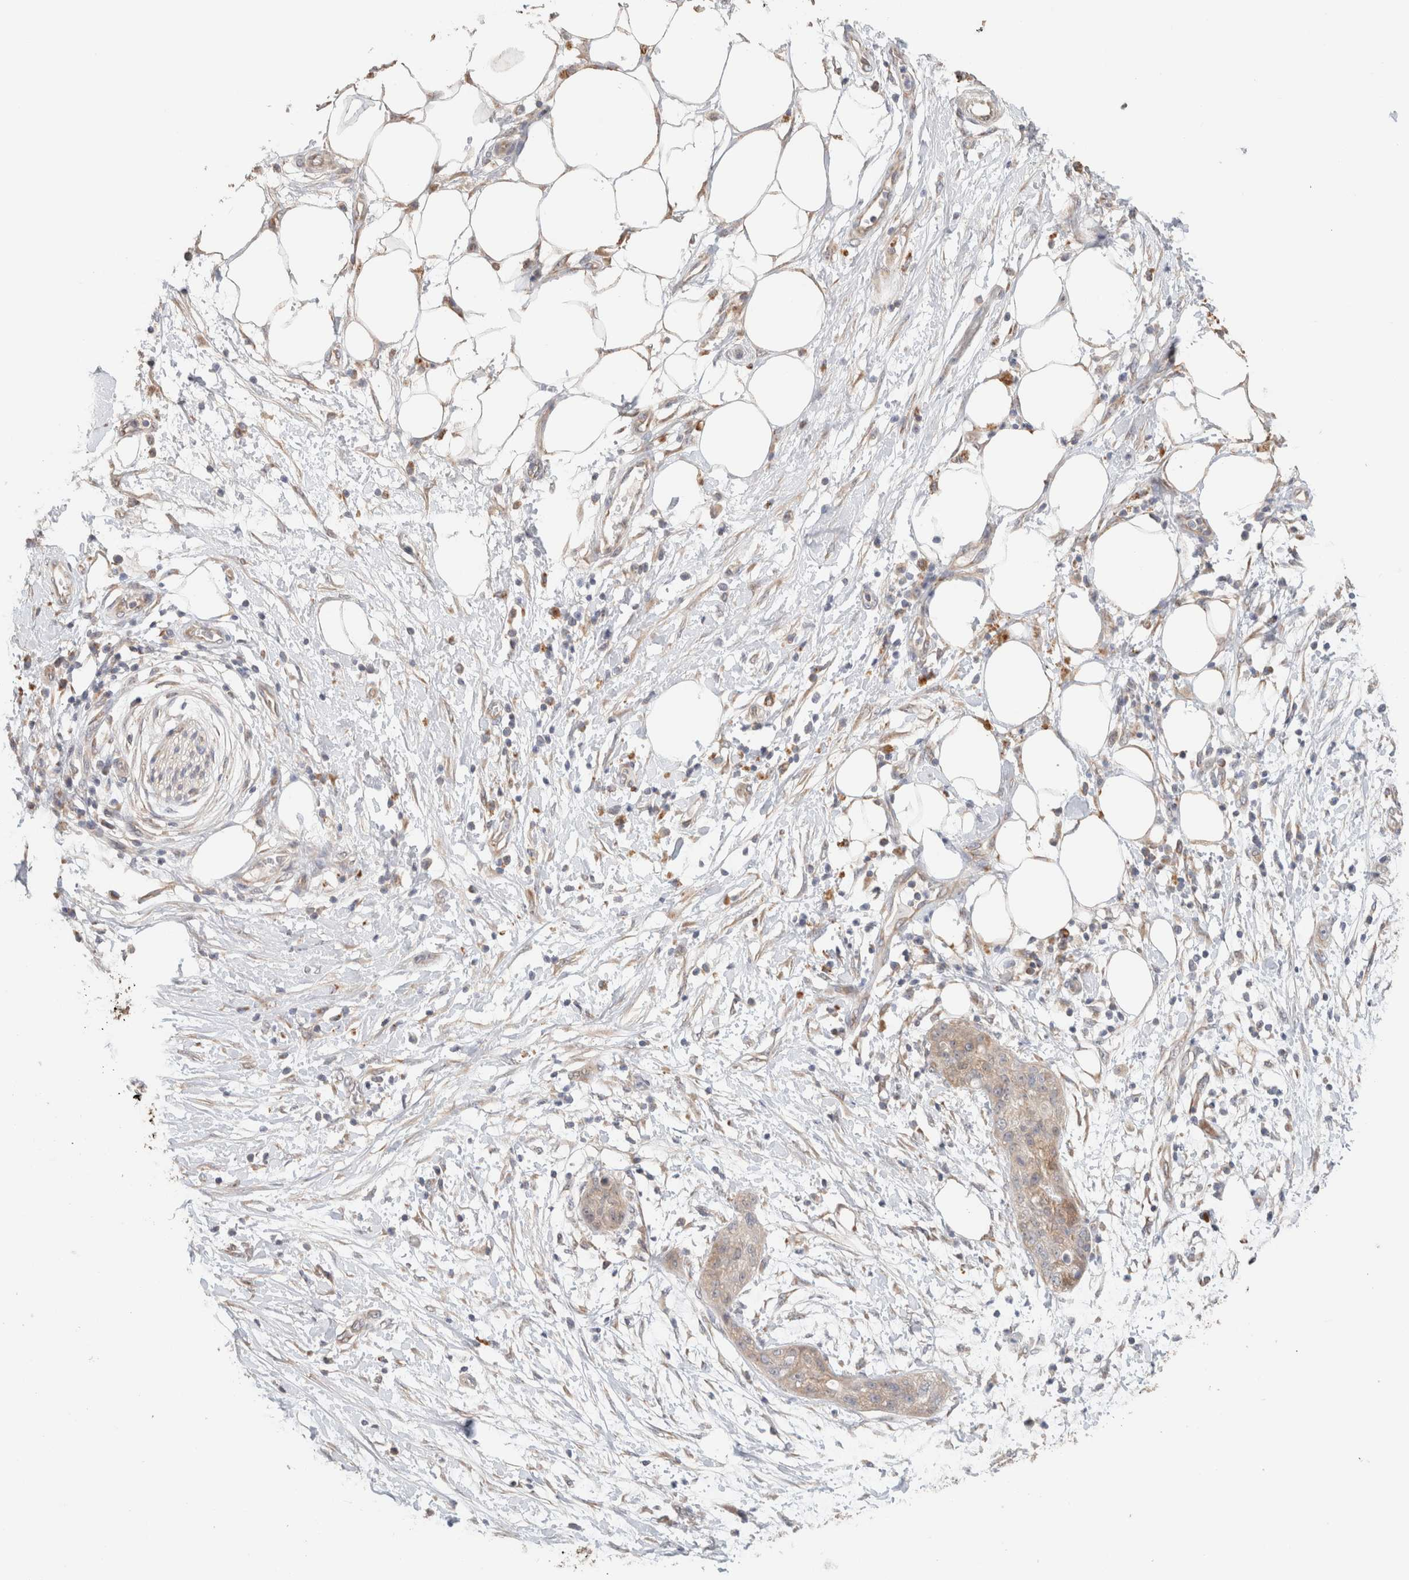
{"staining": {"intensity": "weak", "quantity": "25%-75%", "location": "cytoplasmic/membranous"}, "tissue": "pancreatic cancer", "cell_type": "Tumor cells", "image_type": "cancer", "snomed": [{"axis": "morphology", "description": "Adenocarcinoma, NOS"}, {"axis": "topography", "description": "Pancreas"}], "caption": "Pancreatic cancer stained with a protein marker reveals weak staining in tumor cells.", "gene": "CA13", "patient": {"sex": "female", "age": 78}}